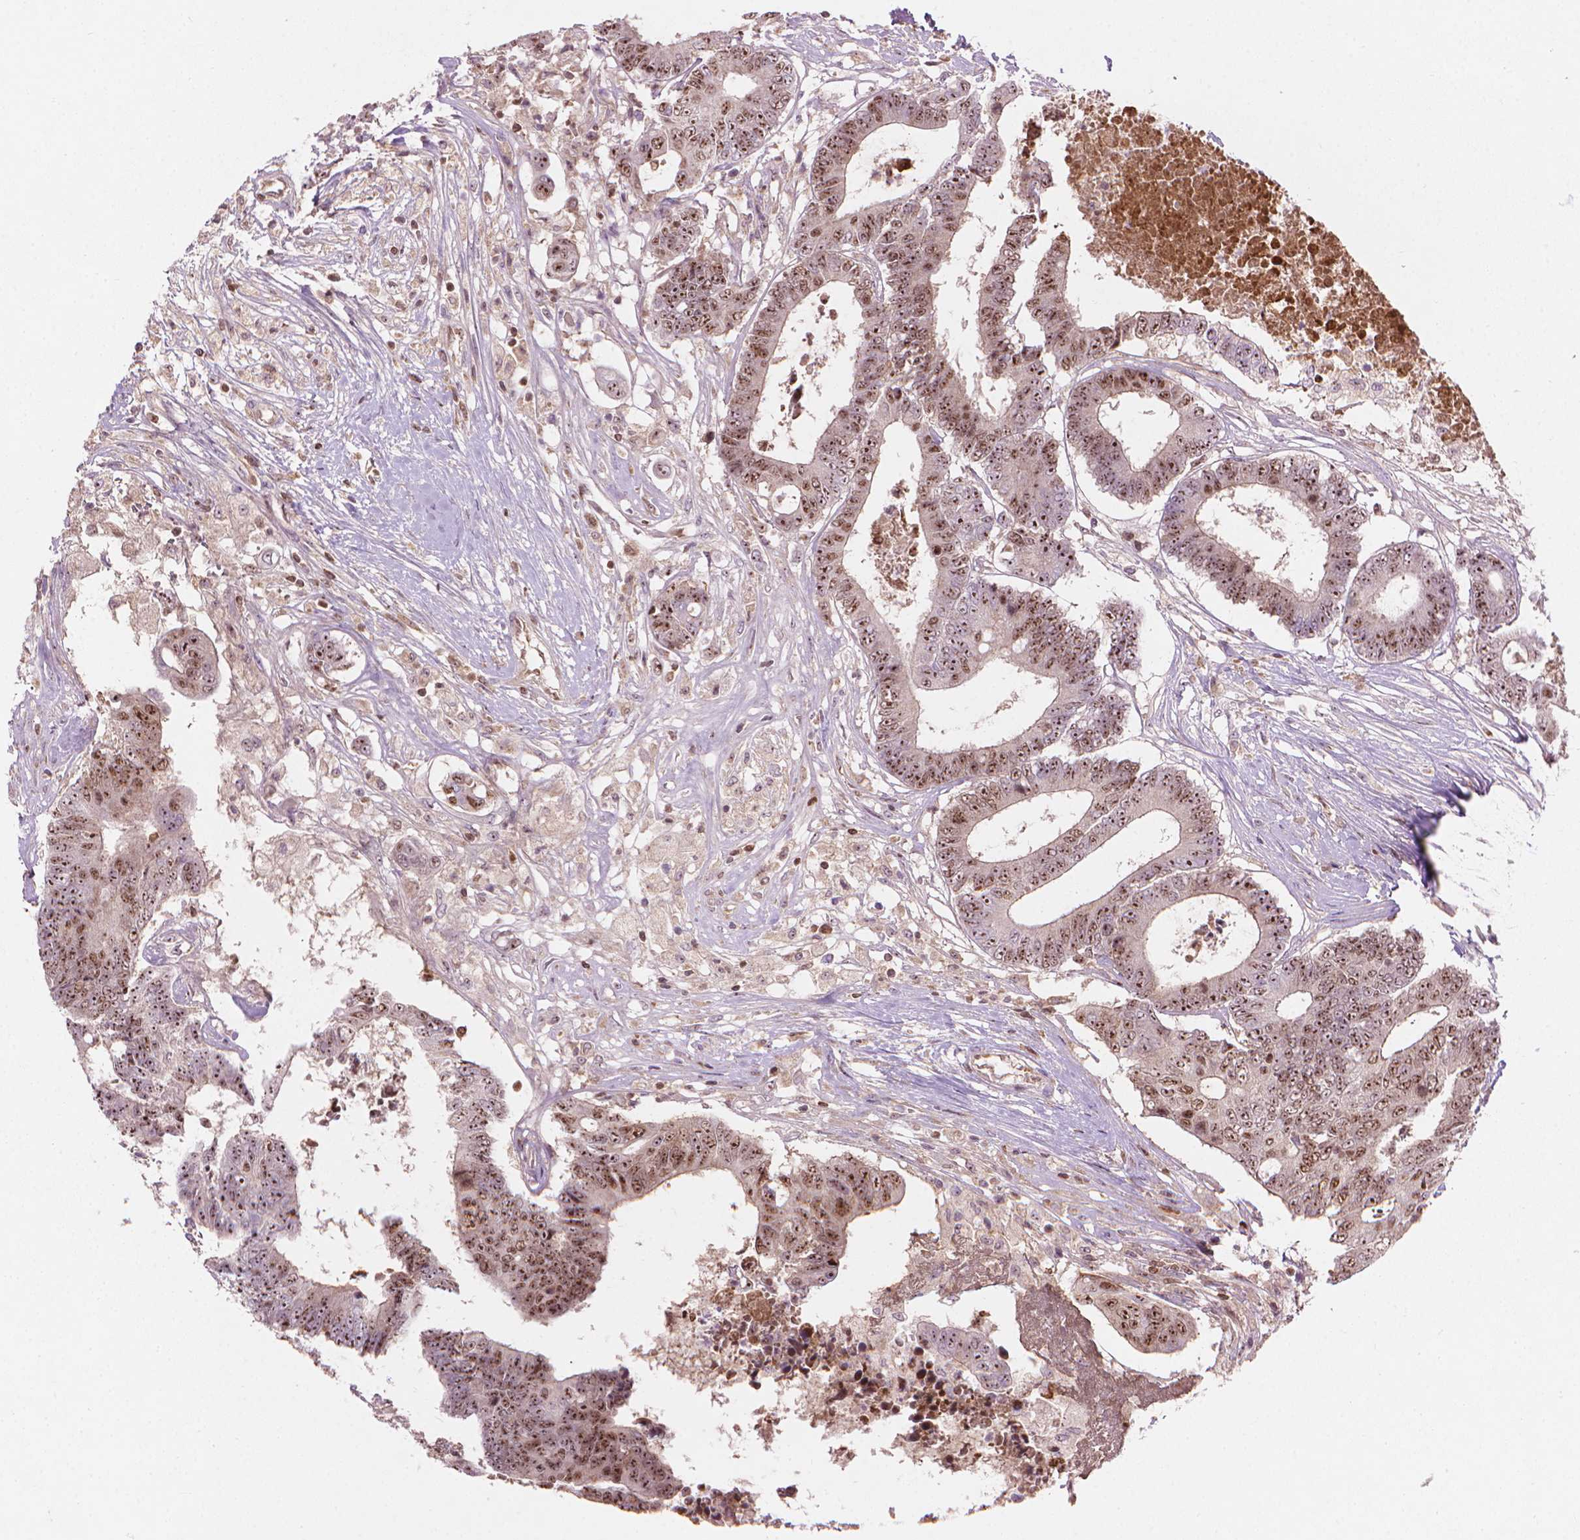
{"staining": {"intensity": "moderate", "quantity": ">75%", "location": "nuclear"}, "tissue": "colorectal cancer", "cell_type": "Tumor cells", "image_type": "cancer", "snomed": [{"axis": "morphology", "description": "Adenocarcinoma, NOS"}, {"axis": "topography", "description": "Colon"}], "caption": "Colorectal cancer (adenocarcinoma) tissue shows moderate nuclear expression in about >75% of tumor cells, visualized by immunohistochemistry.", "gene": "SMC2", "patient": {"sex": "female", "age": 48}}